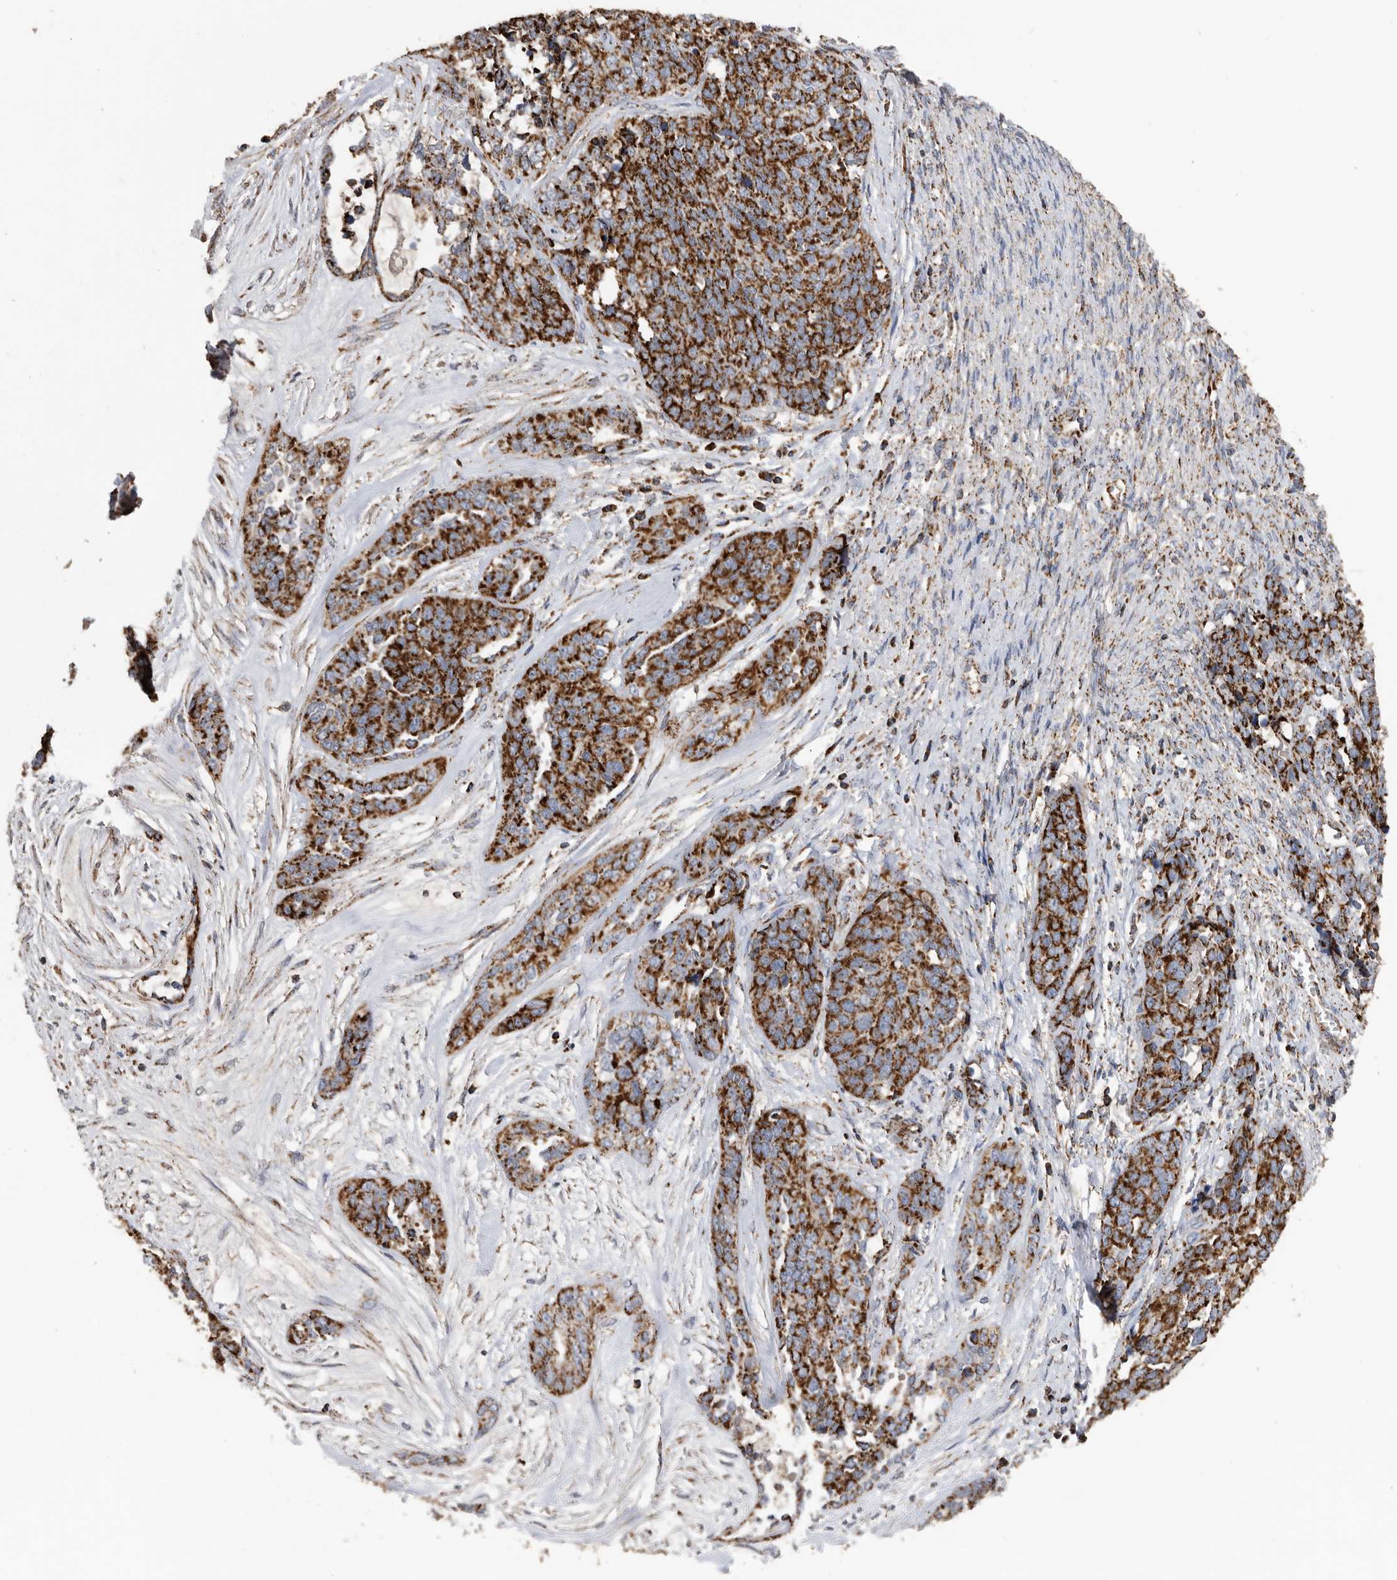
{"staining": {"intensity": "strong", "quantity": ">75%", "location": "cytoplasmic/membranous"}, "tissue": "ovarian cancer", "cell_type": "Tumor cells", "image_type": "cancer", "snomed": [{"axis": "morphology", "description": "Cystadenocarcinoma, serous, NOS"}, {"axis": "topography", "description": "Ovary"}], "caption": "The photomicrograph reveals immunohistochemical staining of serous cystadenocarcinoma (ovarian). There is strong cytoplasmic/membranous positivity is present in about >75% of tumor cells.", "gene": "WFDC1", "patient": {"sex": "female", "age": 44}}